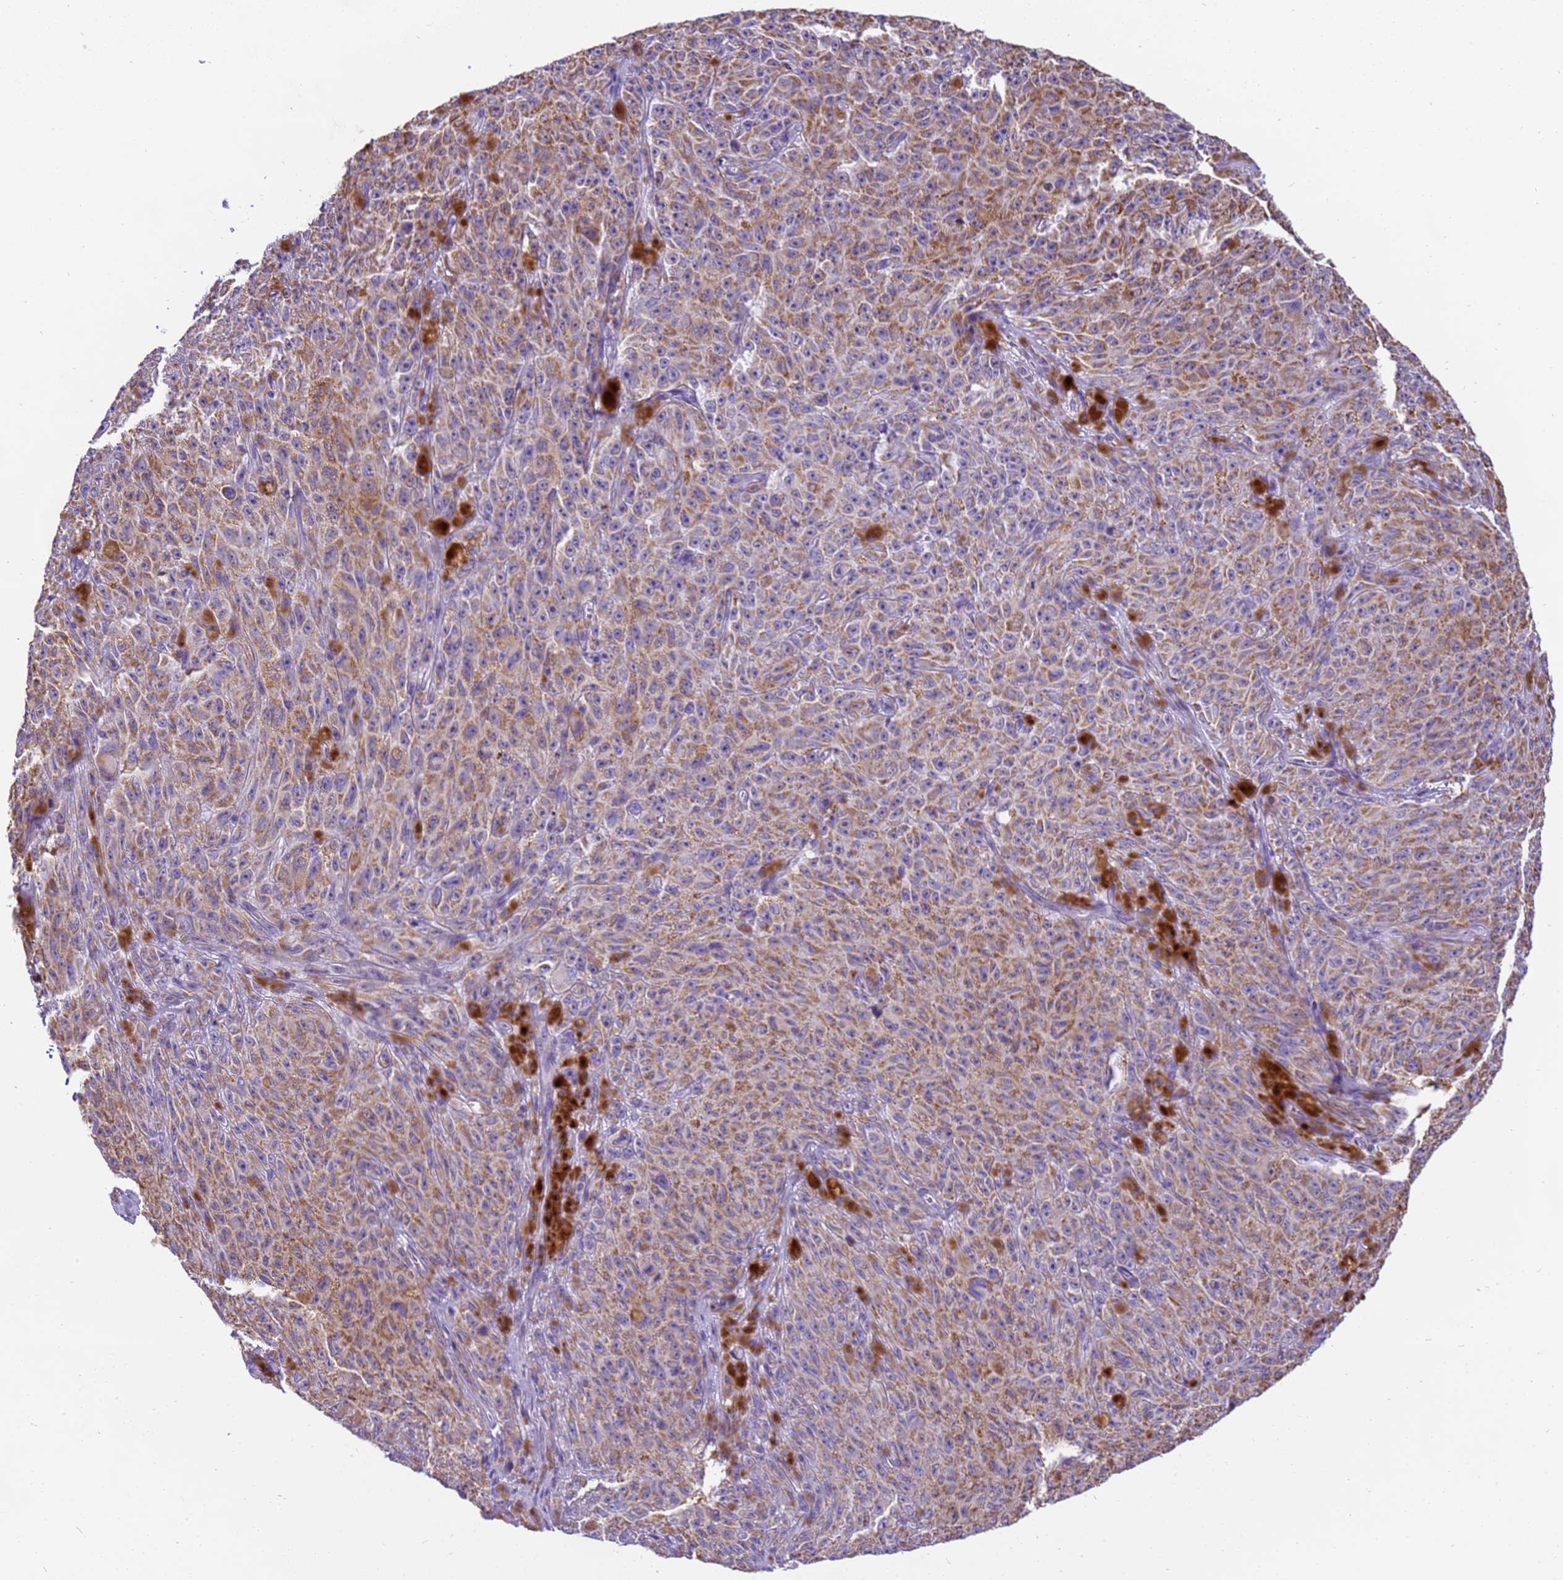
{"staining": {"intensity": "moderate", "quantity": "25%-75%", "location": "cytoplasmic/membranous"}, "tissue": "melanoma", "cell_type": "Tumor cells", "image_type": "cancer", "snomed": [{"axis": "morphology", "description": "Malignant melanoma, NOS"}, {"axis": "topography", "description": "Skin"}], "caption": "Protein analysis of malignant melanoma tissue reveals moderate cytoplasmic/membranous staining in approximately 25%-75% of tumor cells.", "gene": "PIEZO2", "patient": {"sex": "female", "age": 82}}